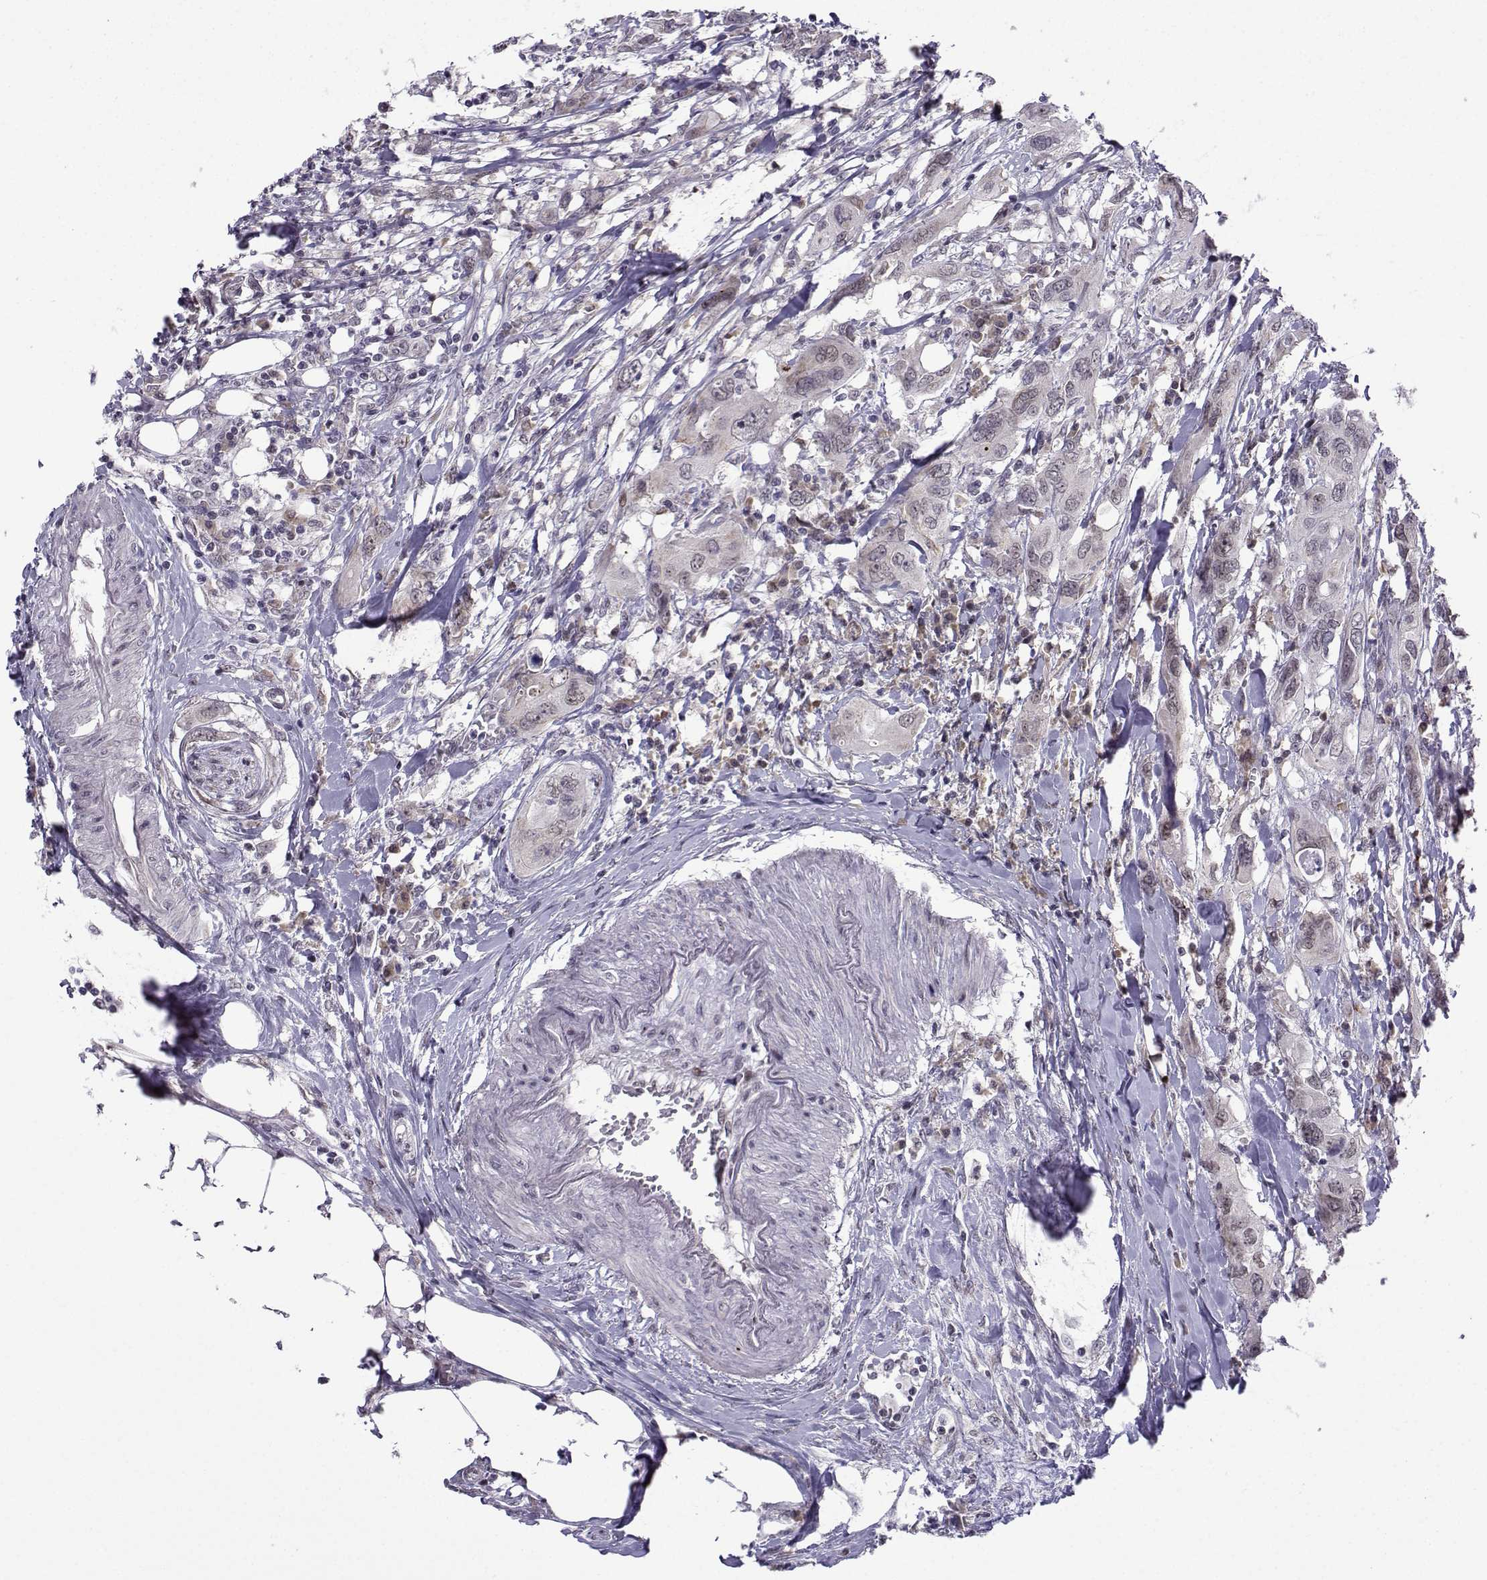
{"staining": {"intensity": "weak", "quantity": "<25%", "location": "cytoplasmic/membranous"}, "tissue": "urothelial cancer", "cell_type": "Tumor cells", "image_type": "cancer", "snomed": [{"axis": "morphology", "description": "Urothelial carcinoma, NOS"}, {"axis": "morphology", "description": "Urothelial carcinoma, High grade"}, {"axis": "topography", "description": "Urinary bladder"}], "caption": "Immunohistochemistry of human transitional cell carcinoma exhibits no expression in tumor cells.", "gene": "FGF3", "patient": {"sex": "male", "age": 63}}